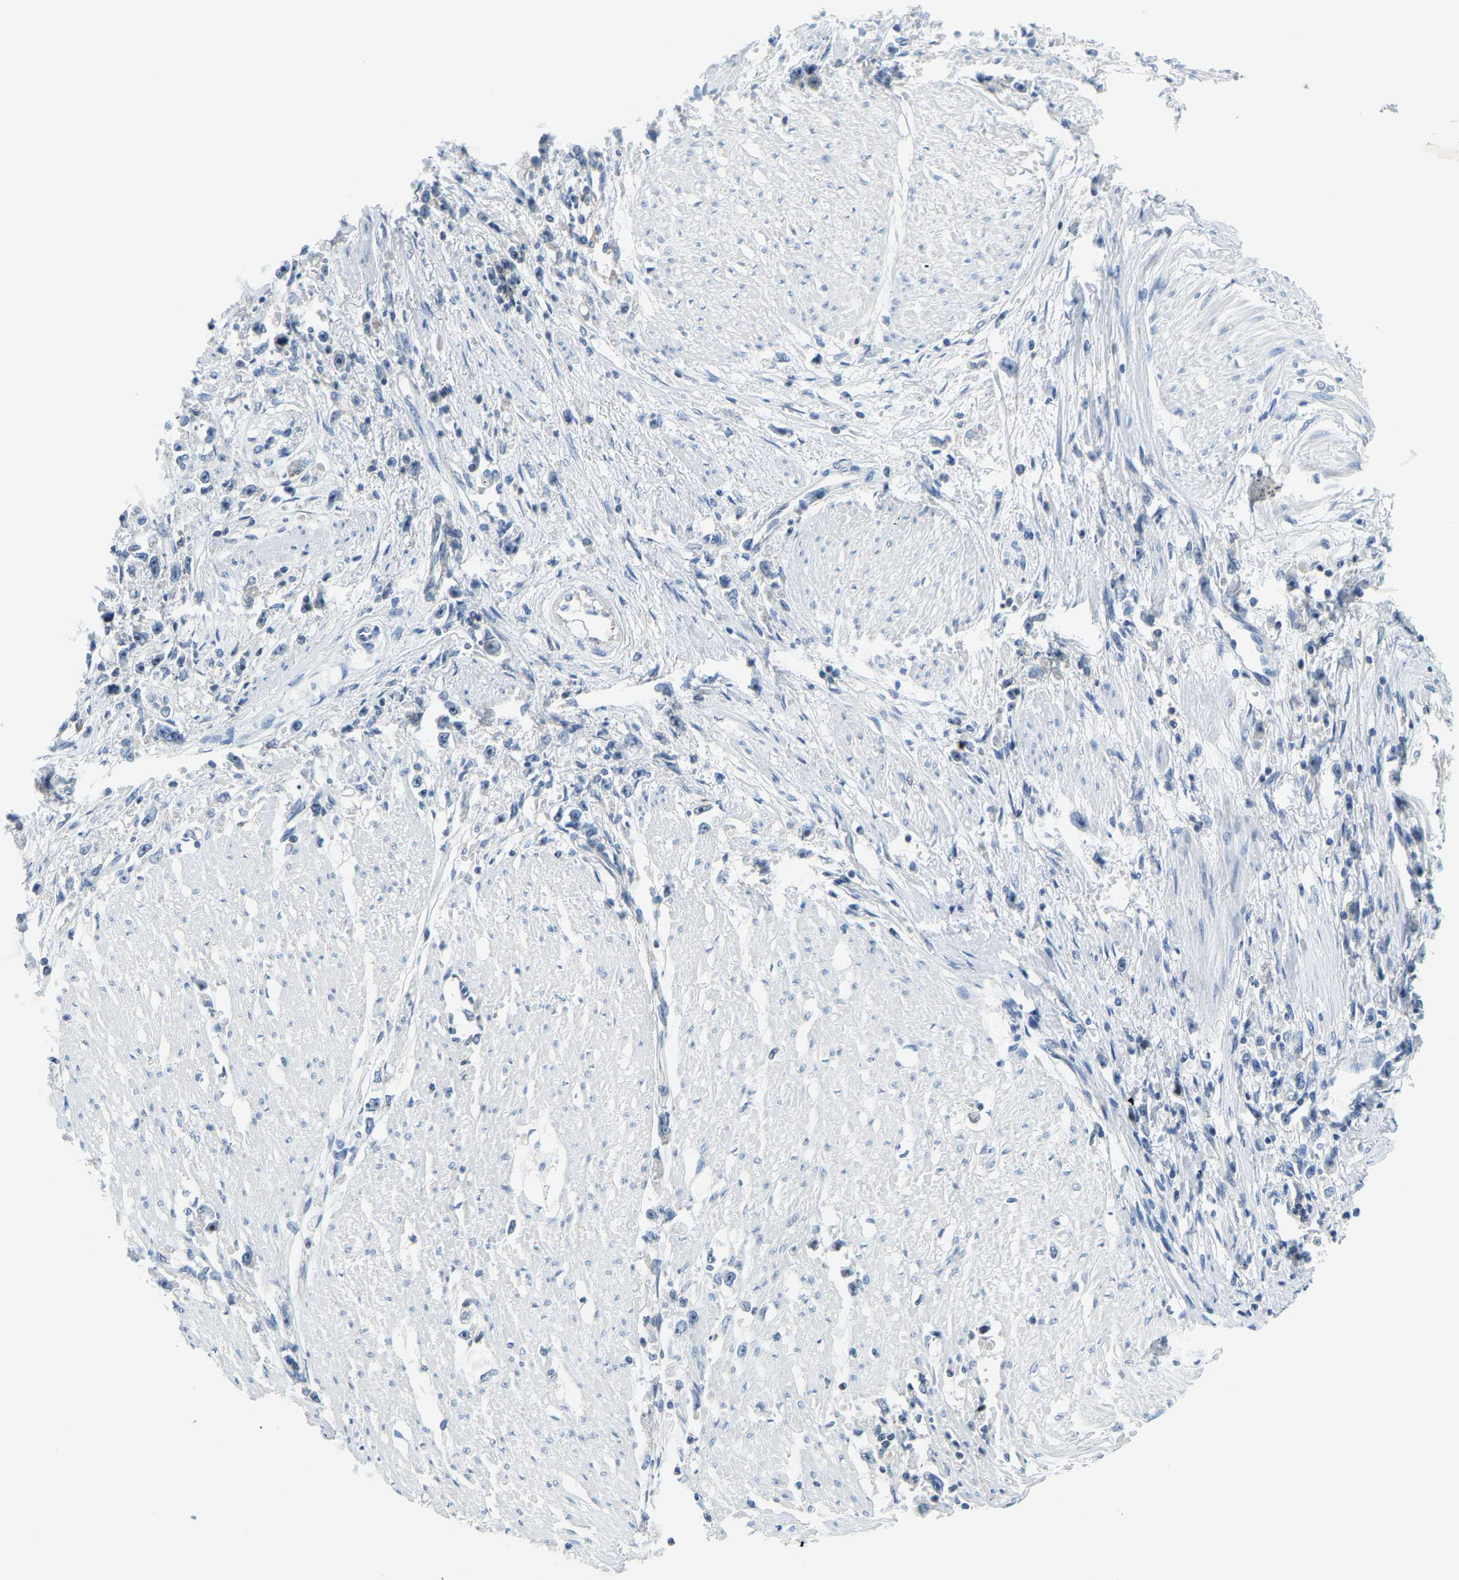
{"staining": {"intensity": "negative", "quantity": "none", "location": "none"}, "tissue": "stomach cancer", "cell_type": "Tumor cells", "image_type": "cancer", "snomed": [{"axis": "morphology", "description": "Adenocarcinoma, NOS"}, {"axis": "topography", "description": "Stomach"}], "caption": "This is a micrograph of immunohistochemistry staining of stomach cancer (adenocarcinoma), which shows no positivity in tumor cells.", "gene": "RRP1", "patient": {"sex": "female", "age": 59}}